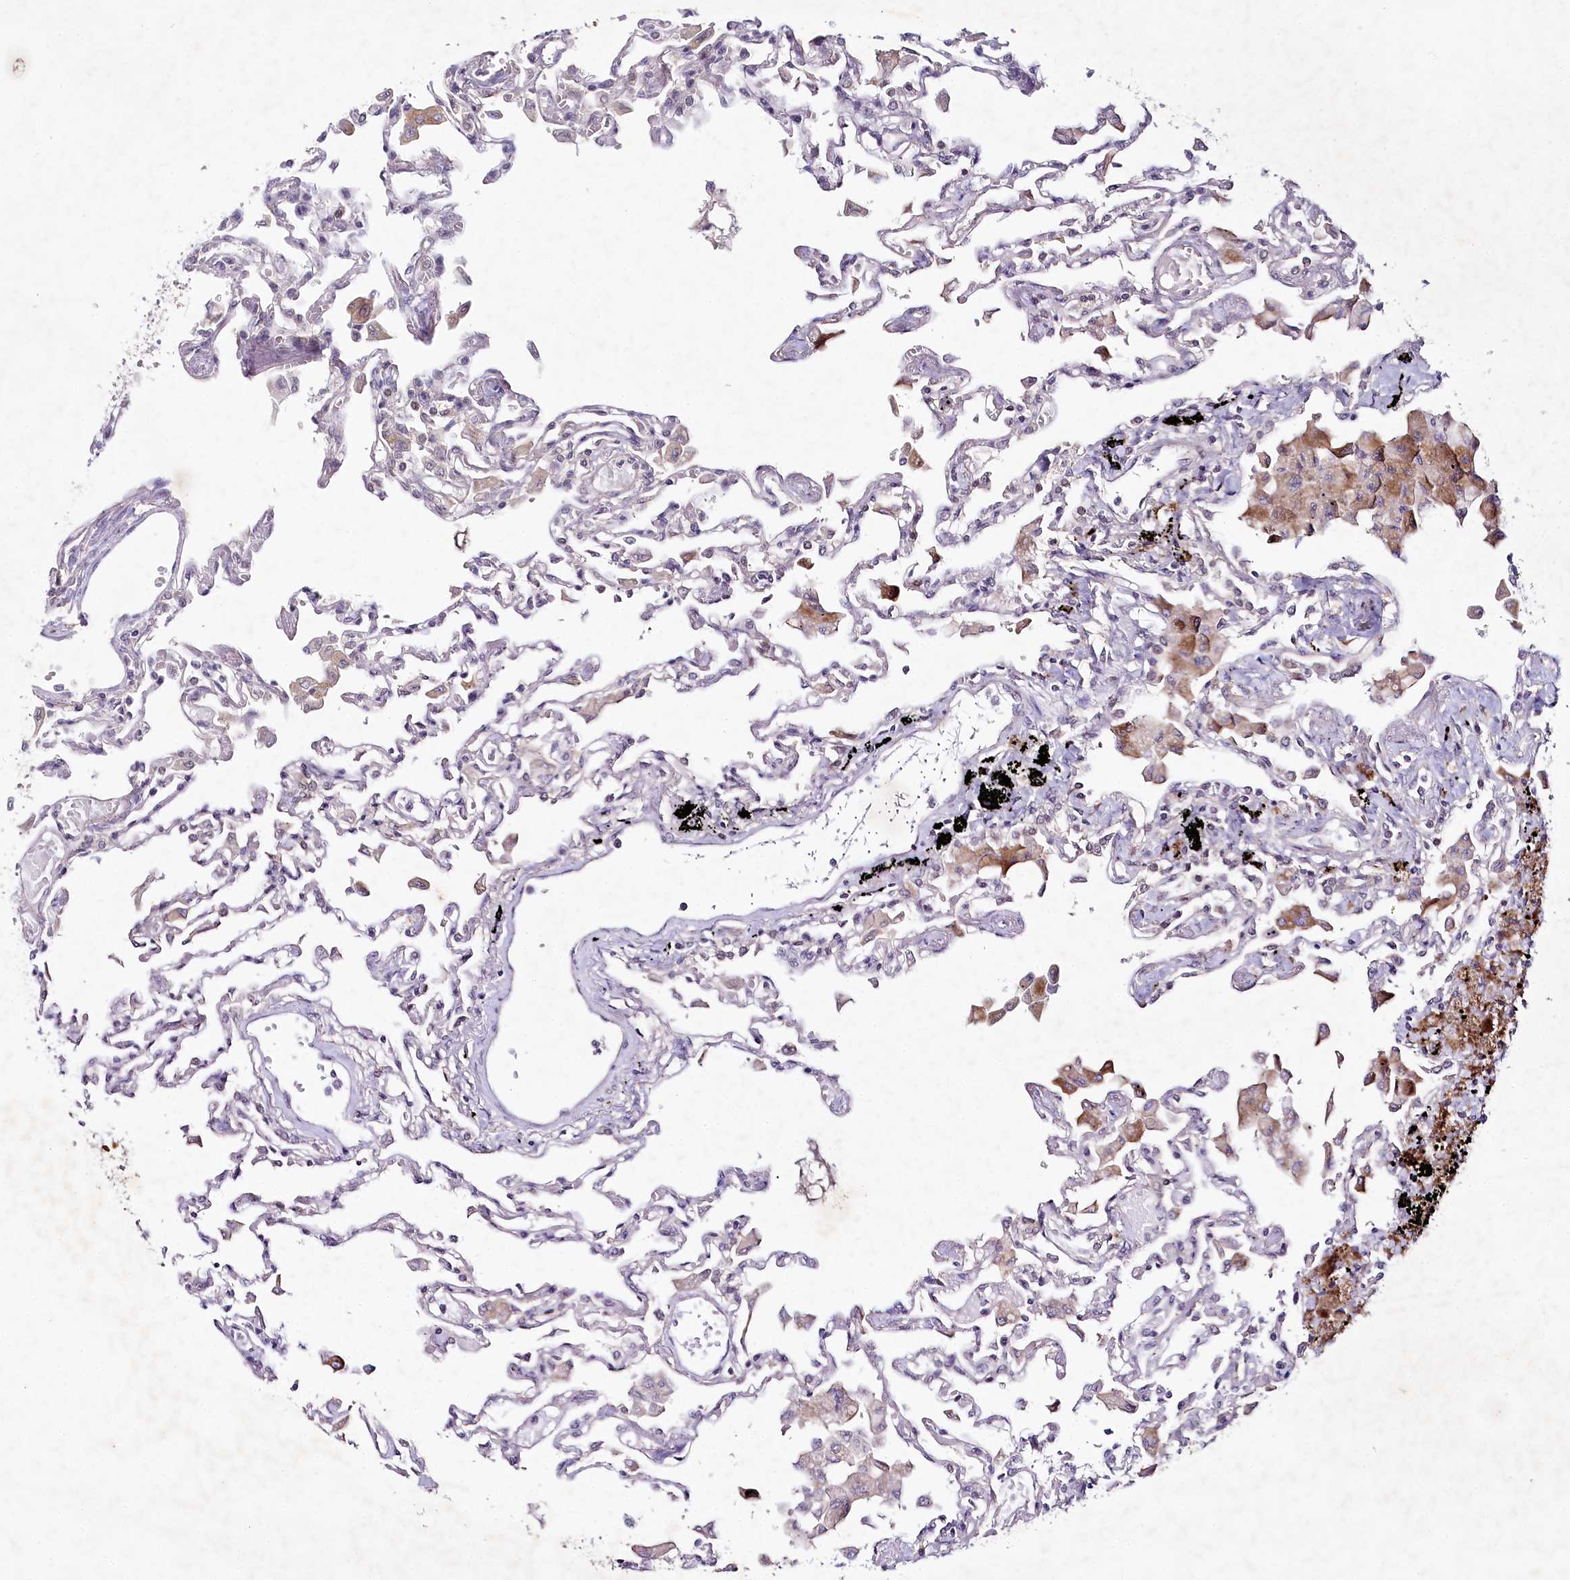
{"staining": {"intensity": "negative", "quantity": "none", "location": "none"}, "tissue": "lung", "cell_type": "Alveolar cells", "image_type": "normal", "snomed": [{"axis": "morphology", "description": "Normal tissue, NOS"}, {"axis": "topography", "description": "Bronchus"}, {"axis": "topography", "description": "Lung"}], "caption": "An IHC photomicrograph of unremarkable lung is shown. There is no staining in alveolar cells of lung. (DAB (3,3'-diaminobenzidine) immunohistochemistry with hematoxylin counter stain).", "gene": "AMTN", "patient": {"sex": "female", "age": 49}}